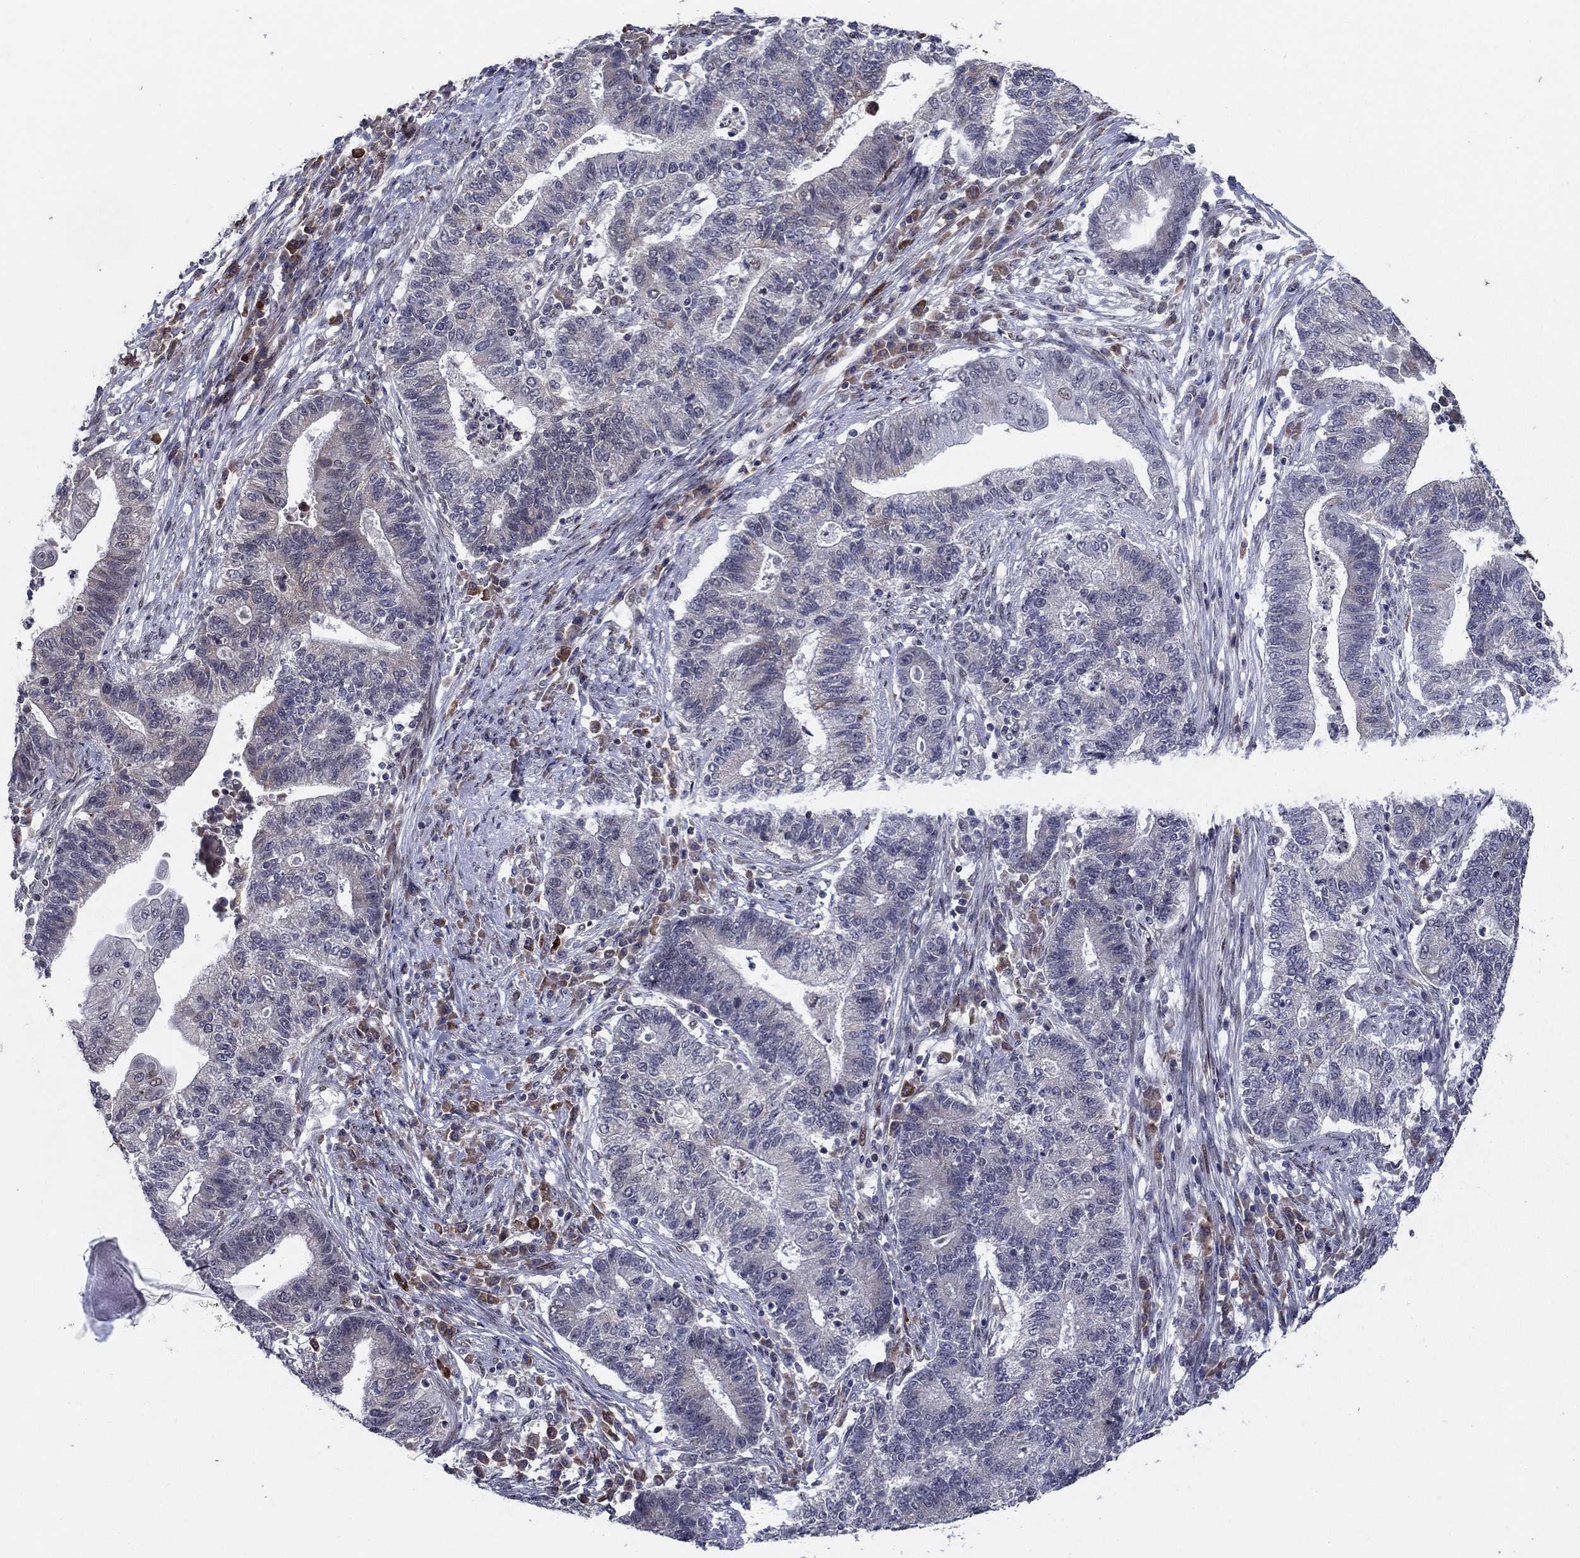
{"staining": {"intensity": "weak", "quantity": "<25%", "location": "cytoplasmic/membranous"}, "tissue": "endometrial cancer", "cell_type": "Tumor cells", "image_type": "cancer", "snomed": [{"axis": "morphology", "description": "Adenocarcinoma, NOS"}, {"axis": "topography", "description": "Uterus"}, {"axis": "topography", "description": "Endometrium"}], "caption": "High power microscopy micrograph of an IHC histopathology image of endometrial adenocarcinoma, revealing no significant staining in tumor cells.", "gene": "DHRS7", "patient": {"sex": "female", "age": 54}}